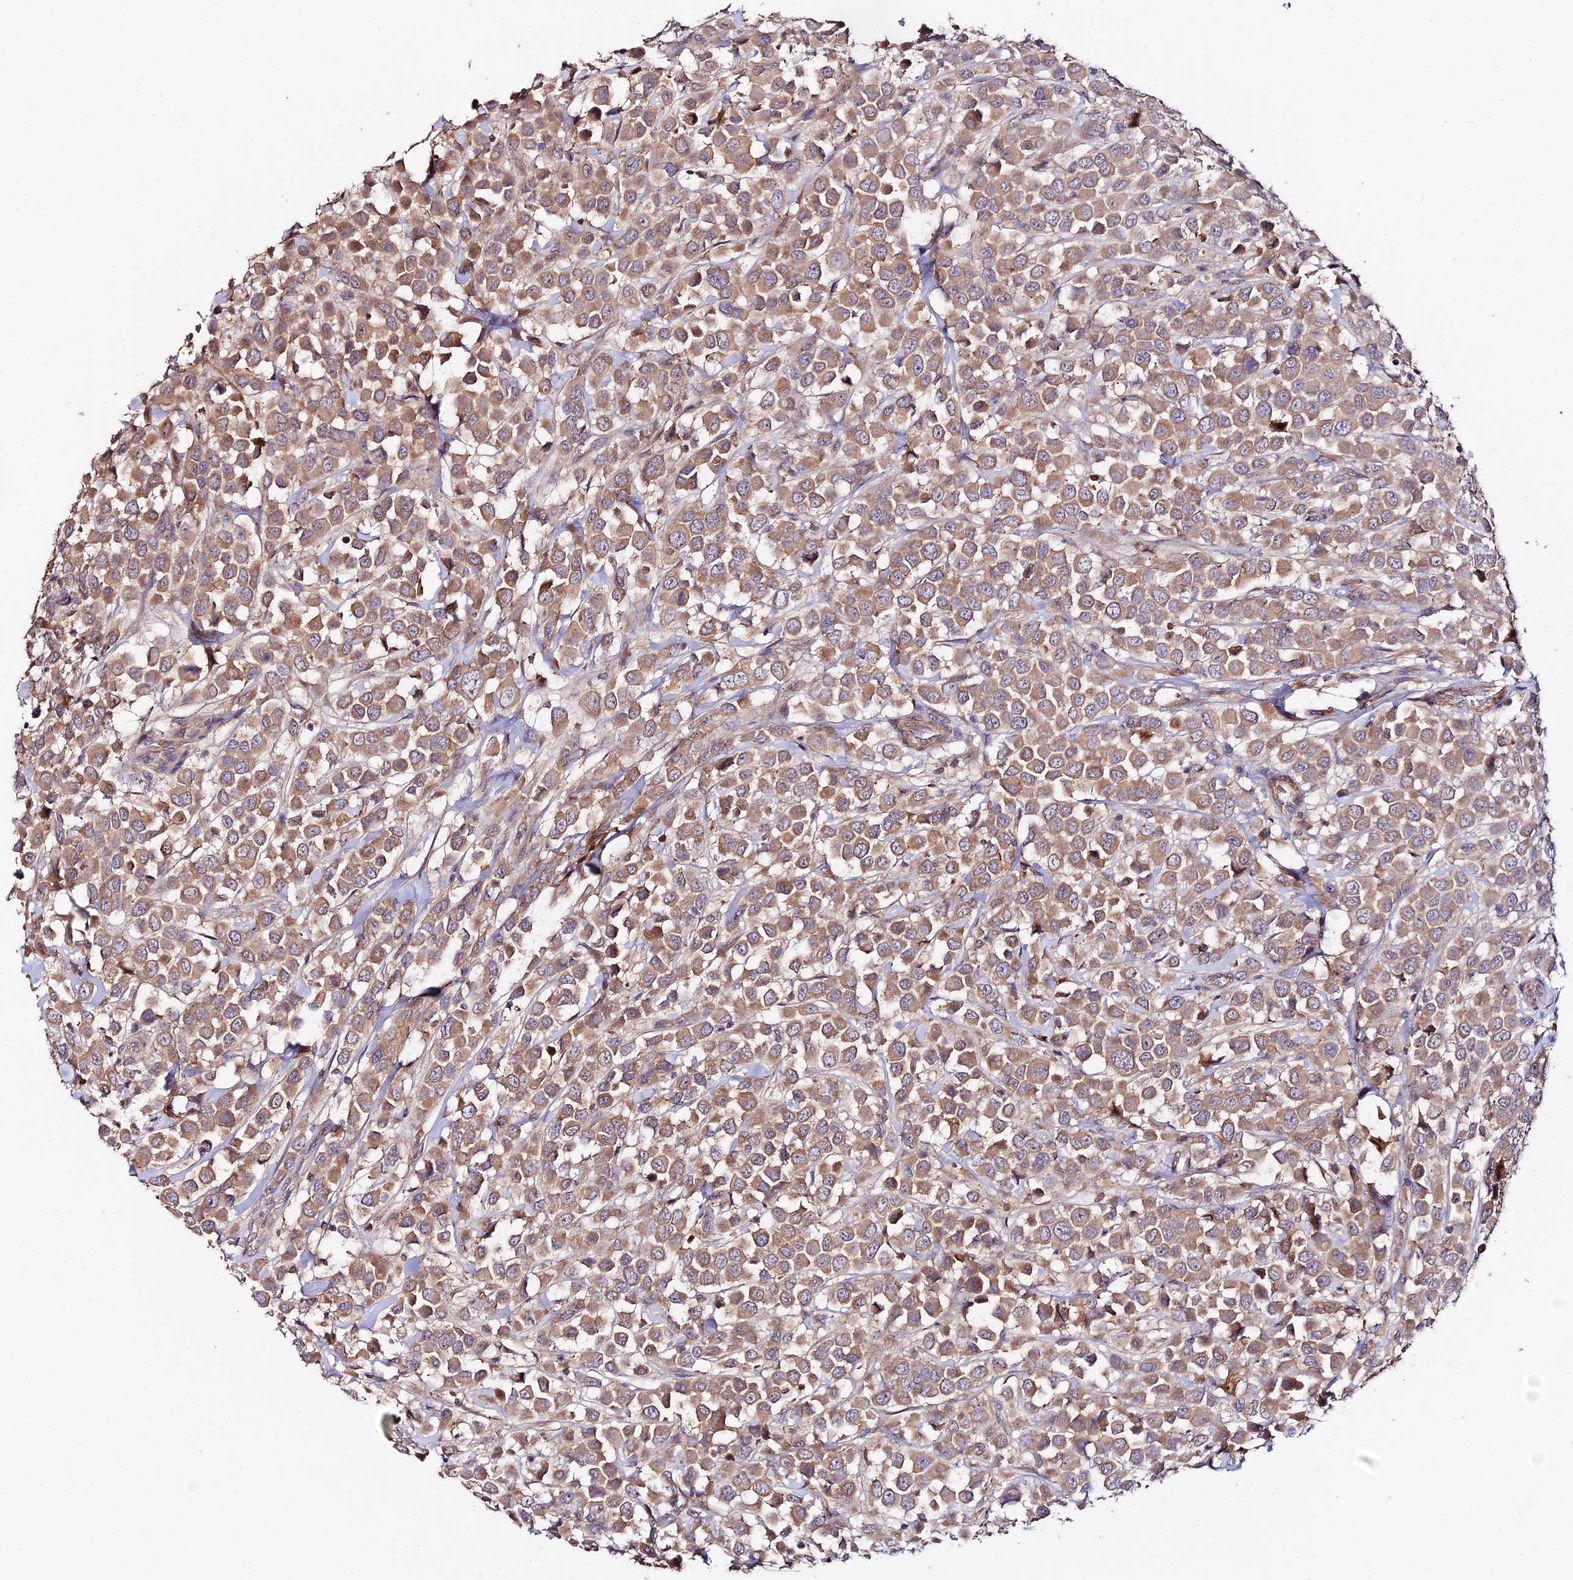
{"staining": {"intensity": "moderate", "quantity": ">75%", "location": "cytoplasmic/membranous"}, "tissue": "breast cancer", "cell_type": "Tumor cells", "image_type": "cancer", "snomed": [{"axis": "morphology", "description": "Duct carcinoma"}, {"axis": "topography", "description": "Breast"}], "caption": "Breast cancer was stained to show a protein in brown. There is medium levels of moderate cytoplasmic/membranous positivity in approximately >75% of tumor cells. The staining is performed using DAB (3,3'-diaminobenzidine) brown chromogen to label protein expression. The nuclei are counter-stained blue using hematoxylin.", "gene": "TRIM26", "patient": {"sex": "female", "age": 61}}